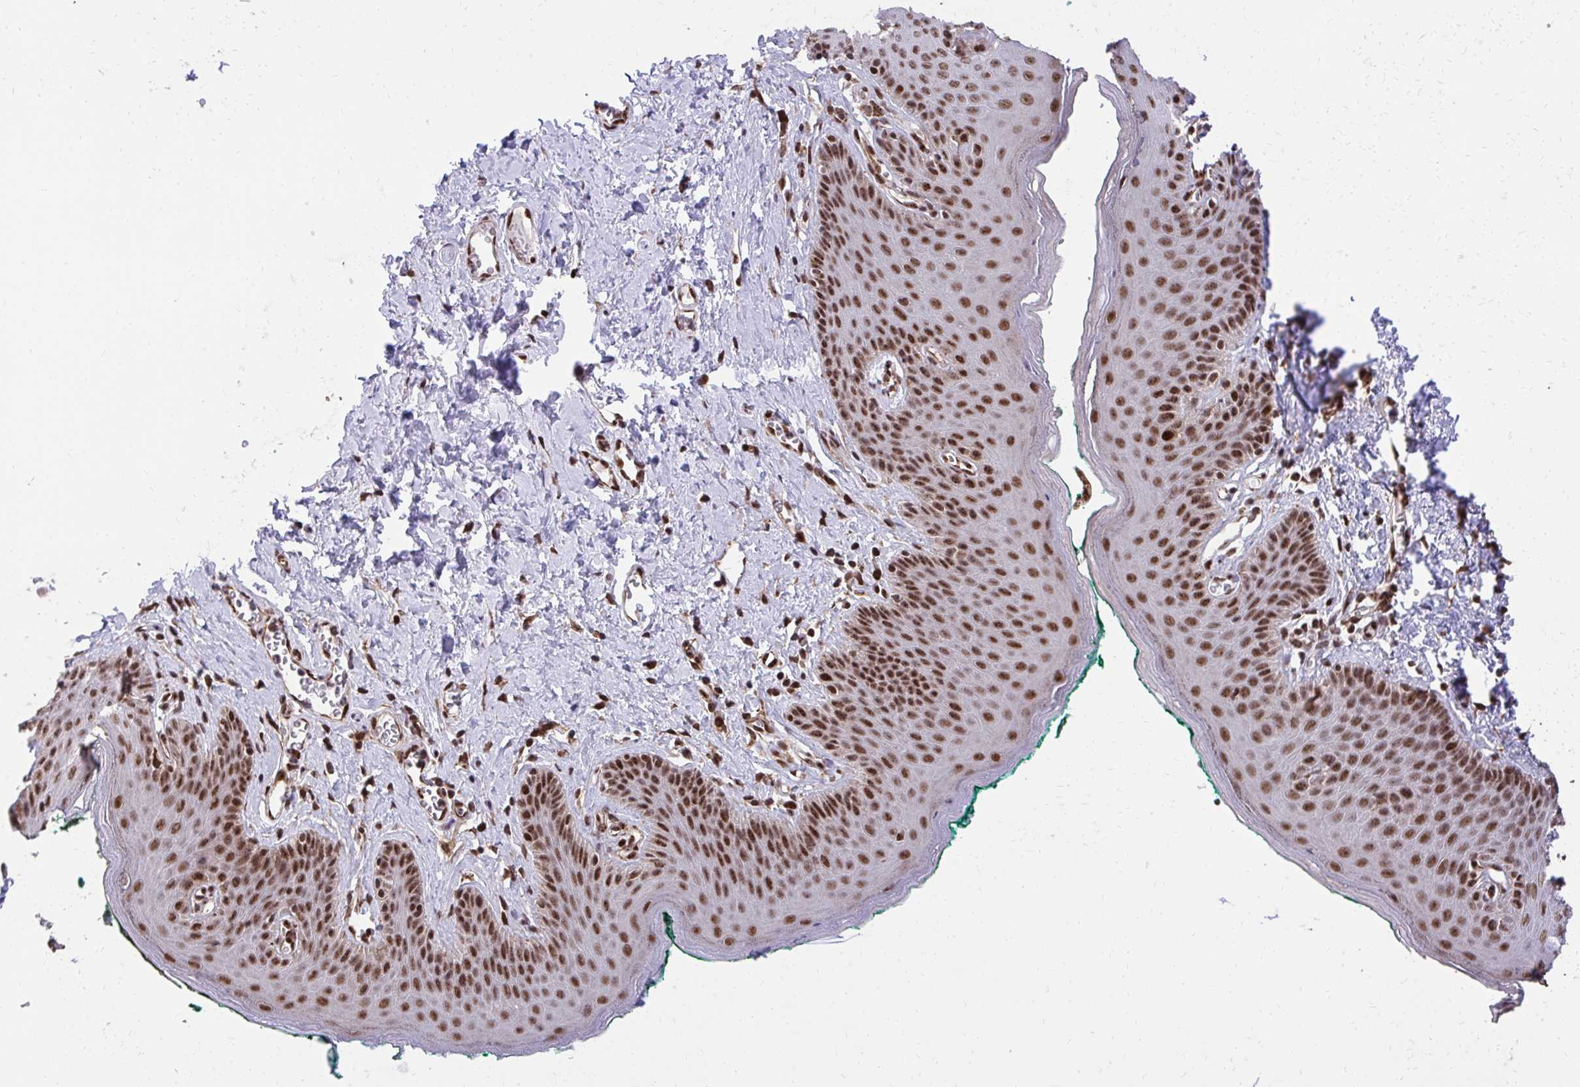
{"staining": {"intensity": "strong", "quantity": ">75%", "location": "nuclear"}, "tissue": "skin", "cell_type": "Epidermal cells", "image_type": "normal", "snomed": [{"axis": "morphology", "description": "Normal tissue, NOS"}, {"axis": "topography", "description": "Vulva"}, {"axis": "topography", "description": "Peripheral nerve tissue"}], "caption": "Protein staining of unremarkable skin reveals strong nuclear staining in approximately >75% of epidermal cells.", "gene": "HOXA4", "patient": {"sex": "female", "age": 66}}